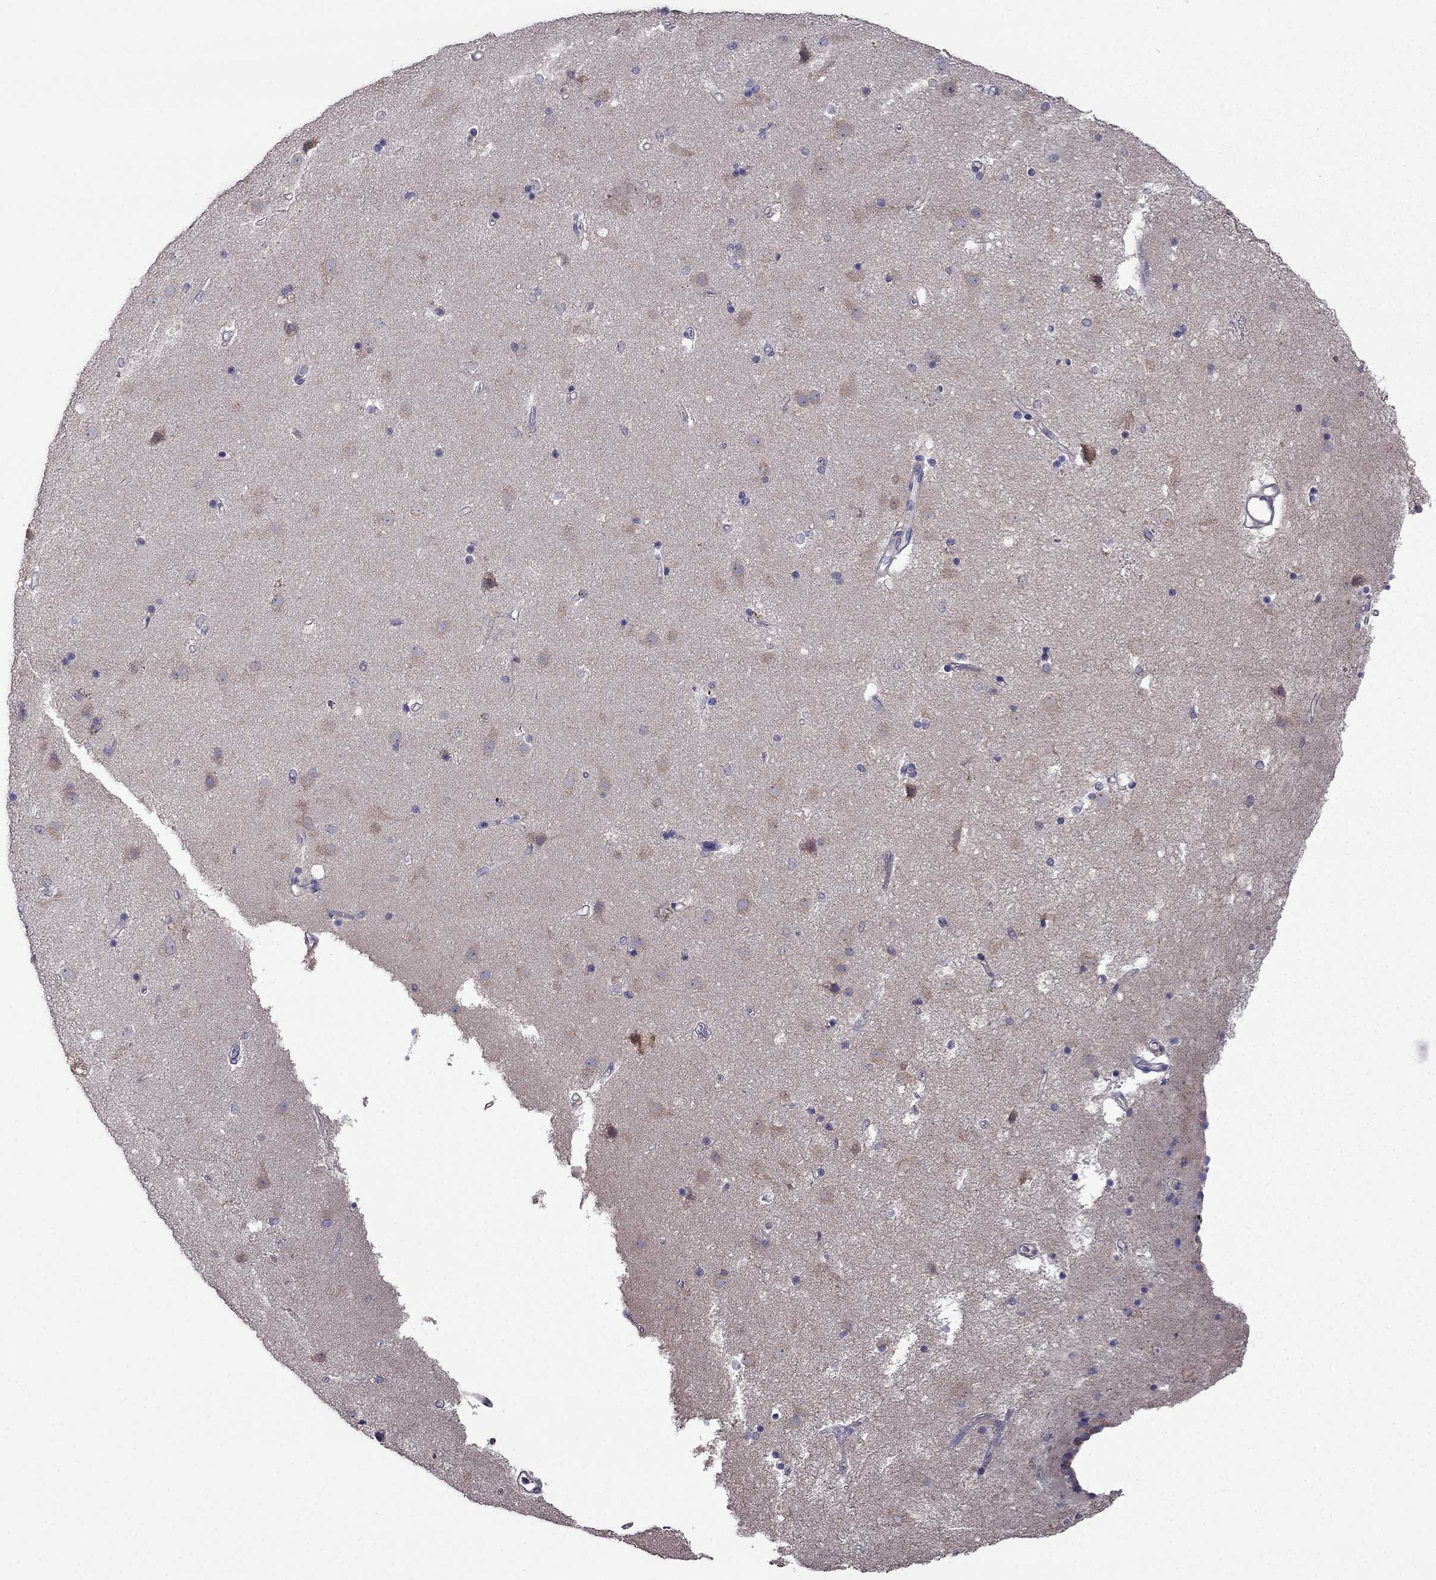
{"staining": {"intensity": "negative", "quantity": "none", "location": "none"}, "tissue": "caudate", "cell_type": "Glial cells", "image_type": "normal", "snomed": [{"axis": "morphology", "description": "Normal tissue, NOS"}, {"axis": "topography", "description": "Lateral ventricle wall"}], "caption": "IHC histopathology image of benign caudate stained for a protein (brown), which demonstrates no expression in glial cells.", "gene": "SCNN1D", "patient": {"sex": "female", "age": 71}}